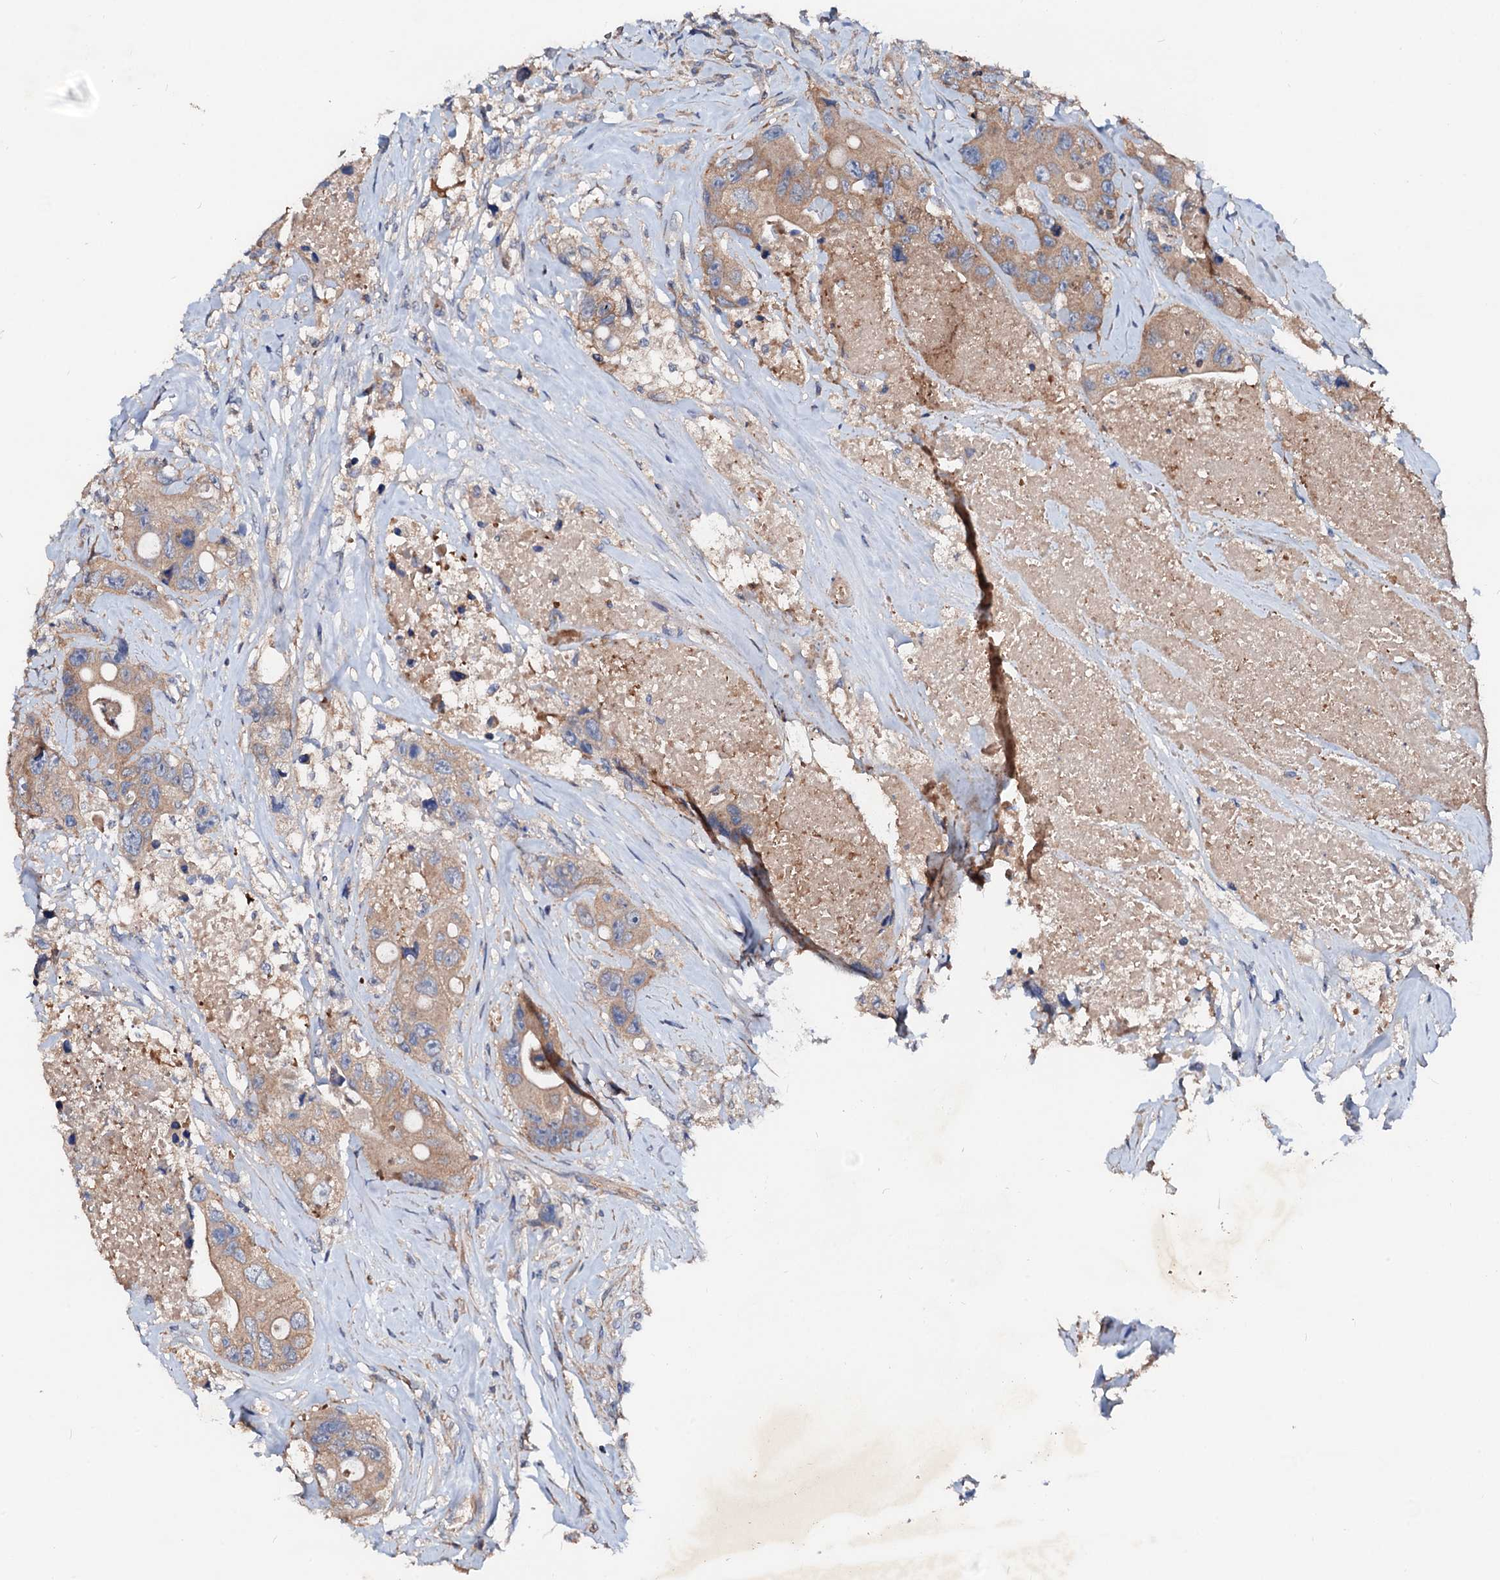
{"staining": {"intensity": "moderate", "quantity": ">75%", "location": "cytoplasmic/membranous"}, "tissue": "colorectal cancer", "cell_type": "Tumor cells", "image_type": "cancer", "snomed": [{"axis": "morphology", "description": "Adenocarcinoma, NOS"}, {"axis": "topography", "description": "Colon"}], "caption": "Brown immunohistochemical staining in colorectal cancer shows moderate cytoplasmic/membranous positivity in about >75% of tumor cells. (Brightfield microscopy of DAB IHC at high magnification).", "gene": "EXTL1", "patient": {"sex": "female", "age": 46}}